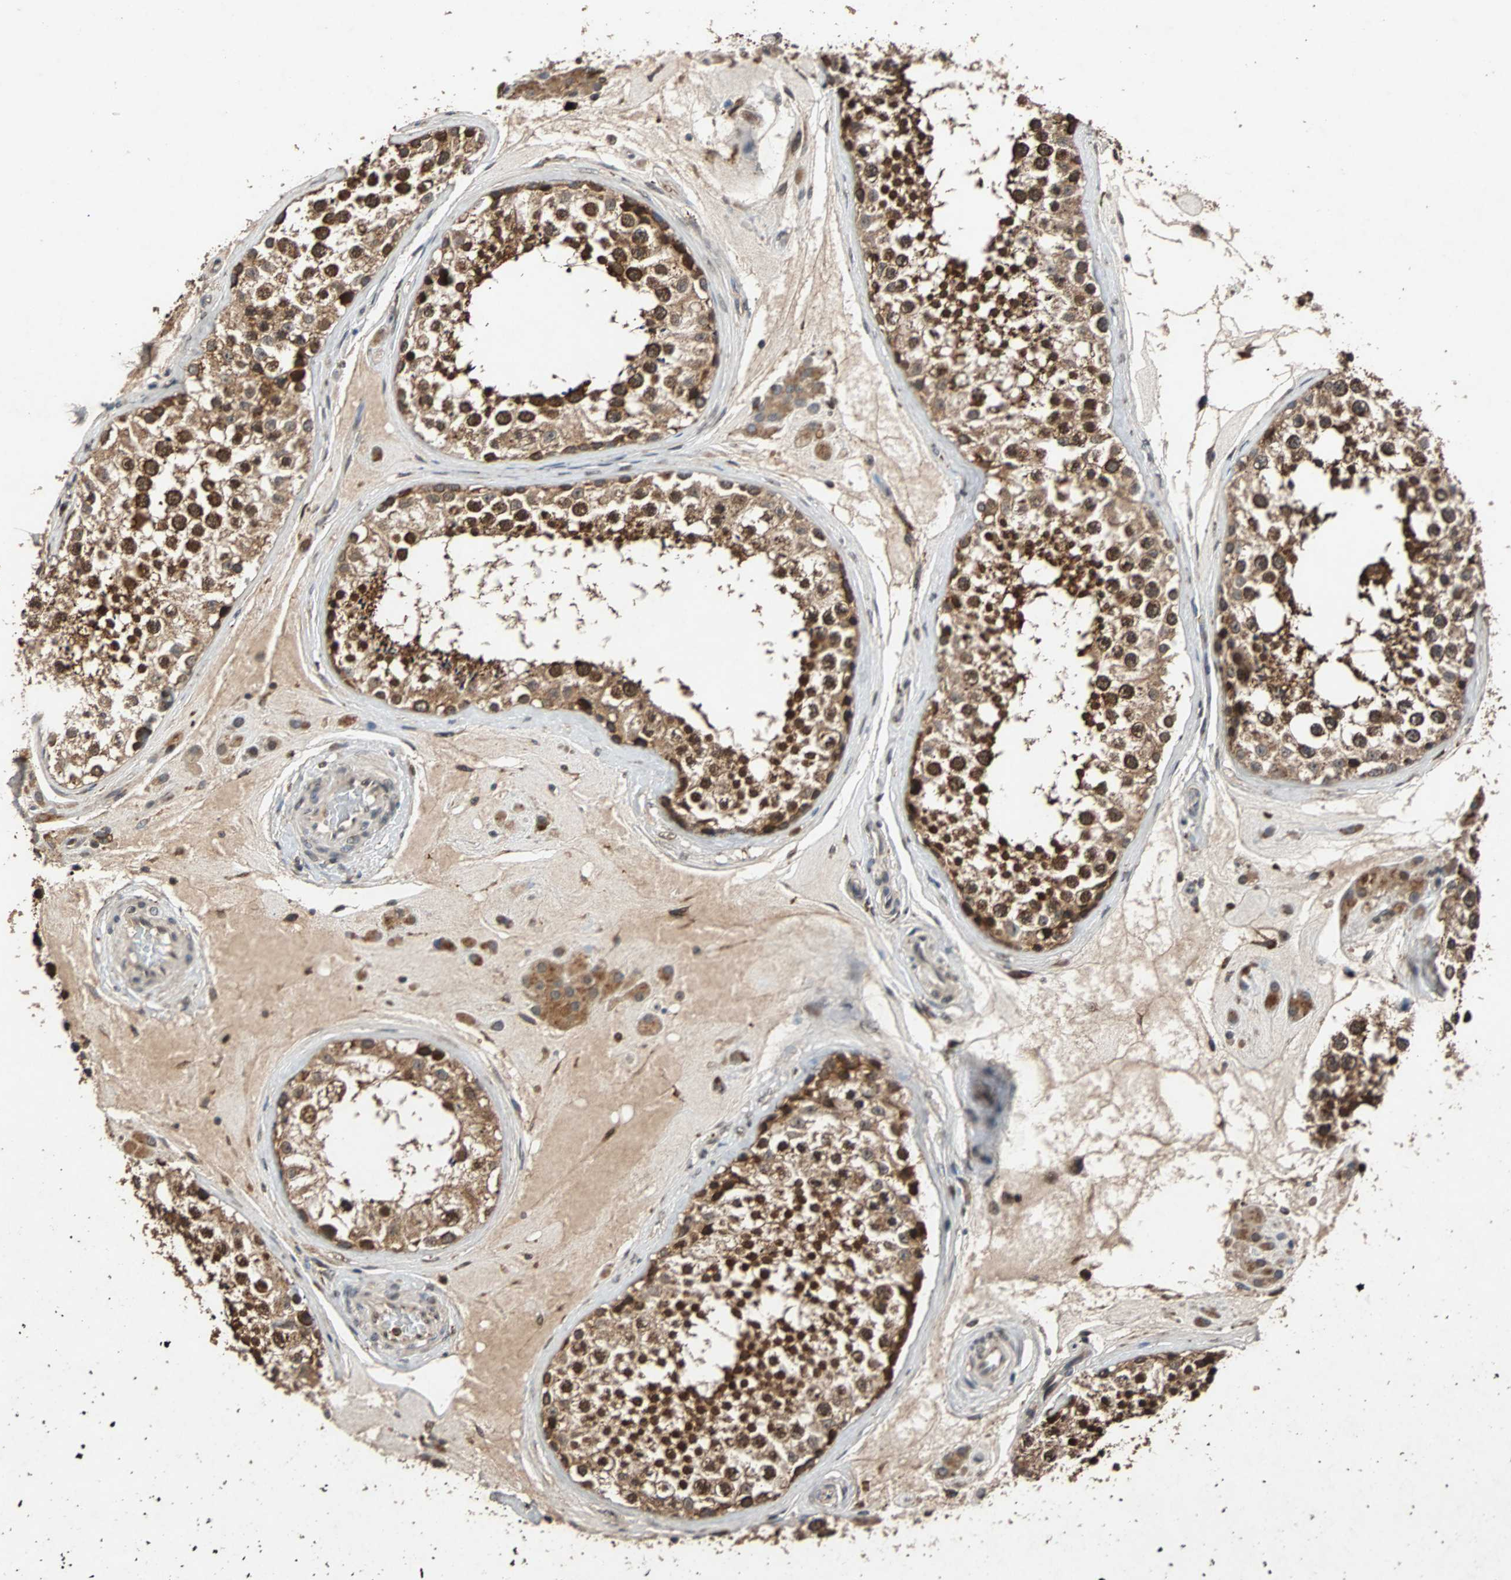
{"staining": {"intensity": "strong", "quantity": ">75%", "location": "cytoplasmic/membranous,nuclear"}, "tissue": "testis", "cell_type": "Cells in seminiferous ducts", "image_type": "normal", "snomed": [{"axis": "morphology", "description": "Normal tissue, NOS"}, {"axis": "topography", "description": "Testis"}], "caption": "Immunohistochemical staining of benign human testis shows strong cytoplasmic/membranous,nuclear protein expression in about >75% of cells in seminiferous ducts. (DAB (3,3'-diaminobenzidine) IHC, brown staining for protein, blue staining for nuclei).", "gene": "USP31", "patient": {"sex": "male", "age": 46}}